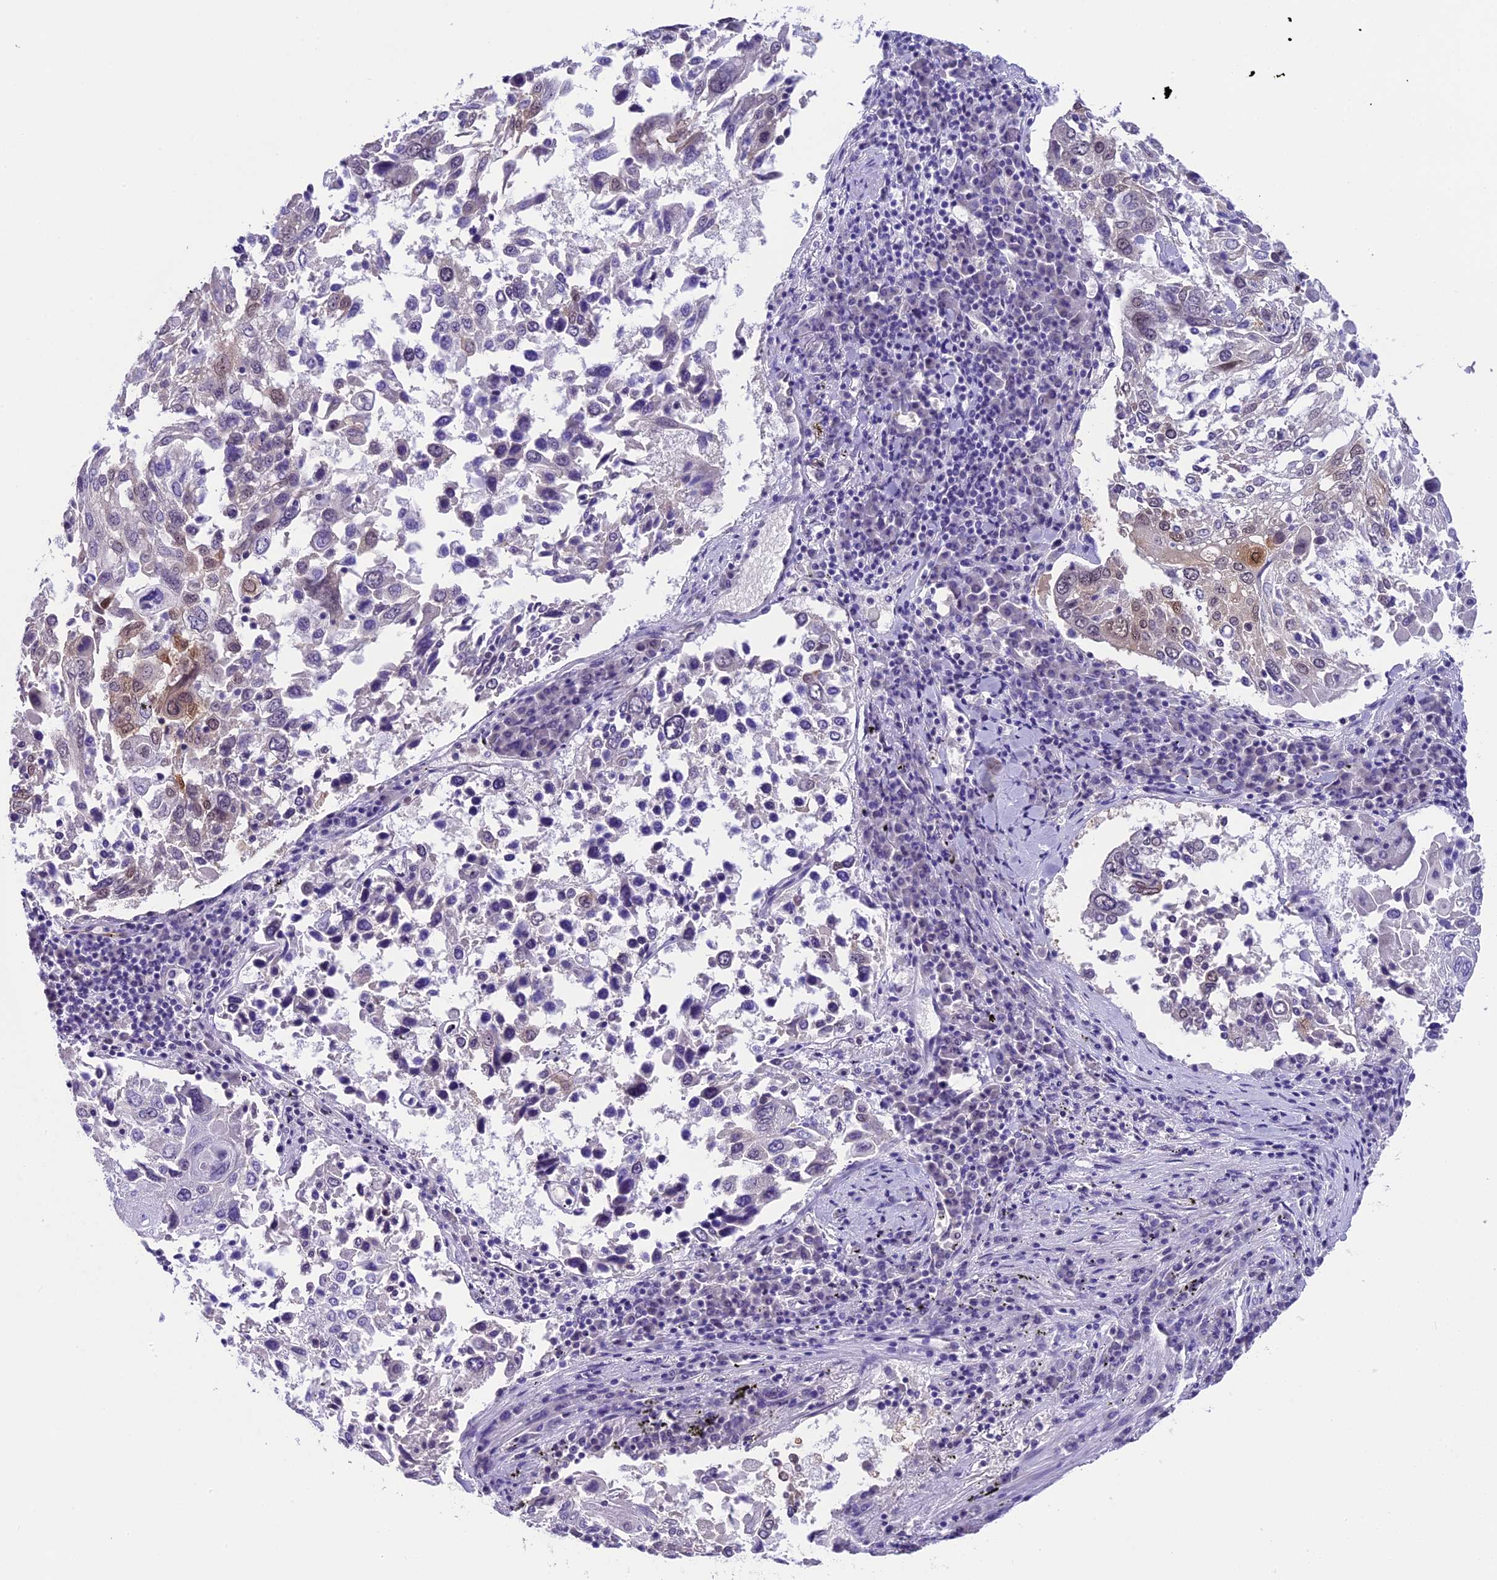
{"staining": {"intensity": "weak", "quantity": "<25%", "location": "nuclear"}, "tissue": "lung cancer", "cell_type": "Tumor cells", "image_type": "cancer", "snomed": [{"axis": "morphology", "description": "Squamous cell carcinoma, NOS"}, {"axis": "topography", "description": "Lung"}], "caption": "High magnification brightfield microscopy of lung cancer stained with DAB (brown) and counterstained with hematoxylin (blue): tumor cells show no significant staining.", "gene": "PRR15", "patient": {"sex": "male", "age": 65}}